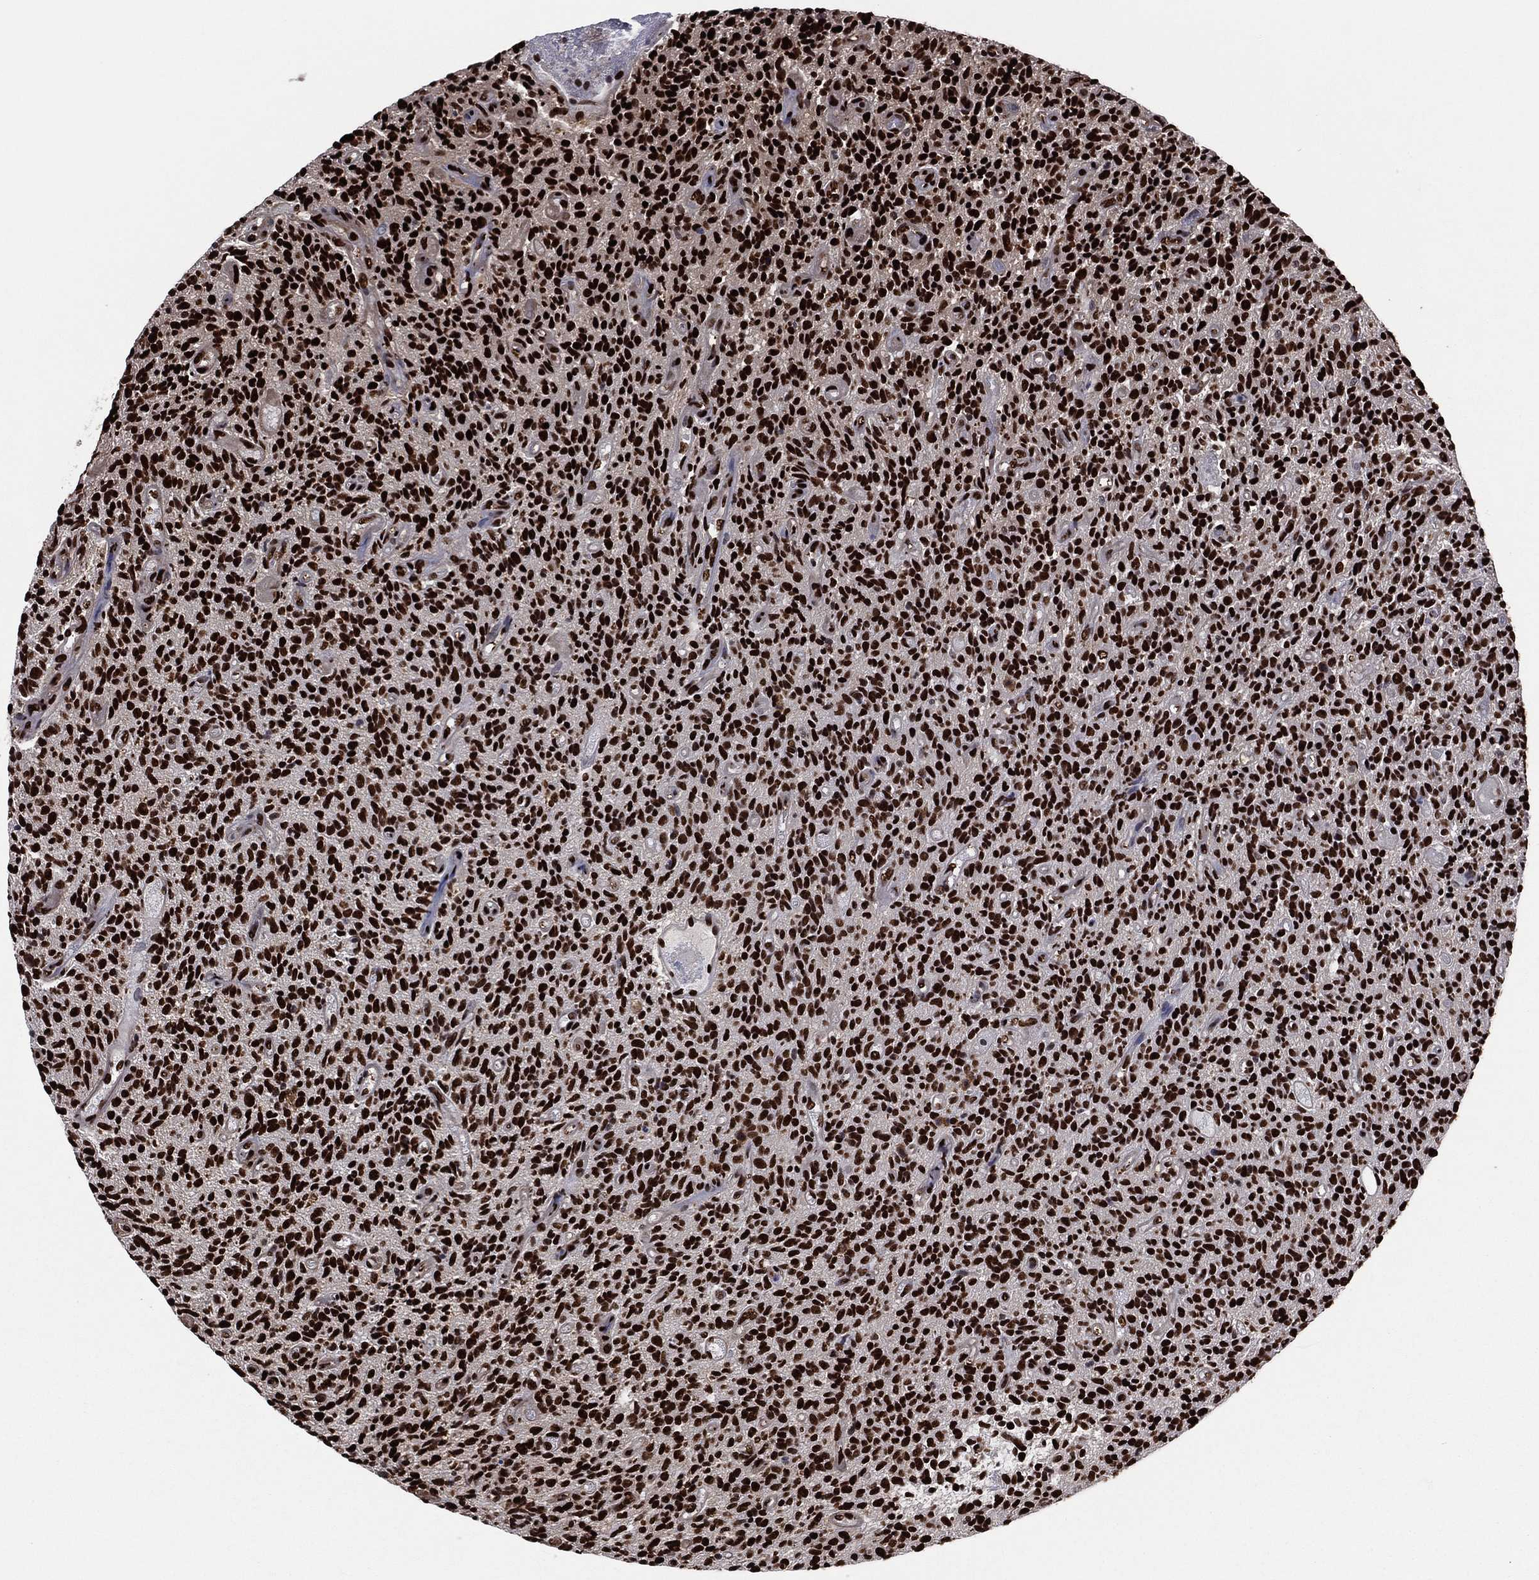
{"staining": {"intensity": "strong", "quantity": ">75%", "location": "nuclear"}, "tissue": "glioma", "cell_type": "Tumor cells", "image_type": "cancer", "snomed": [{"axis": "morphology", "description": "Glioma, malignant, High grade"}, {"axis": "topography", "description": "Brain"}], "caption": "IHC (DAB) staining of glioma shows strong nuclear protein expression in about >75% of tumor cells.", "gene": "TP53BP1", "patient": {"sex": "male", "age": 64}}